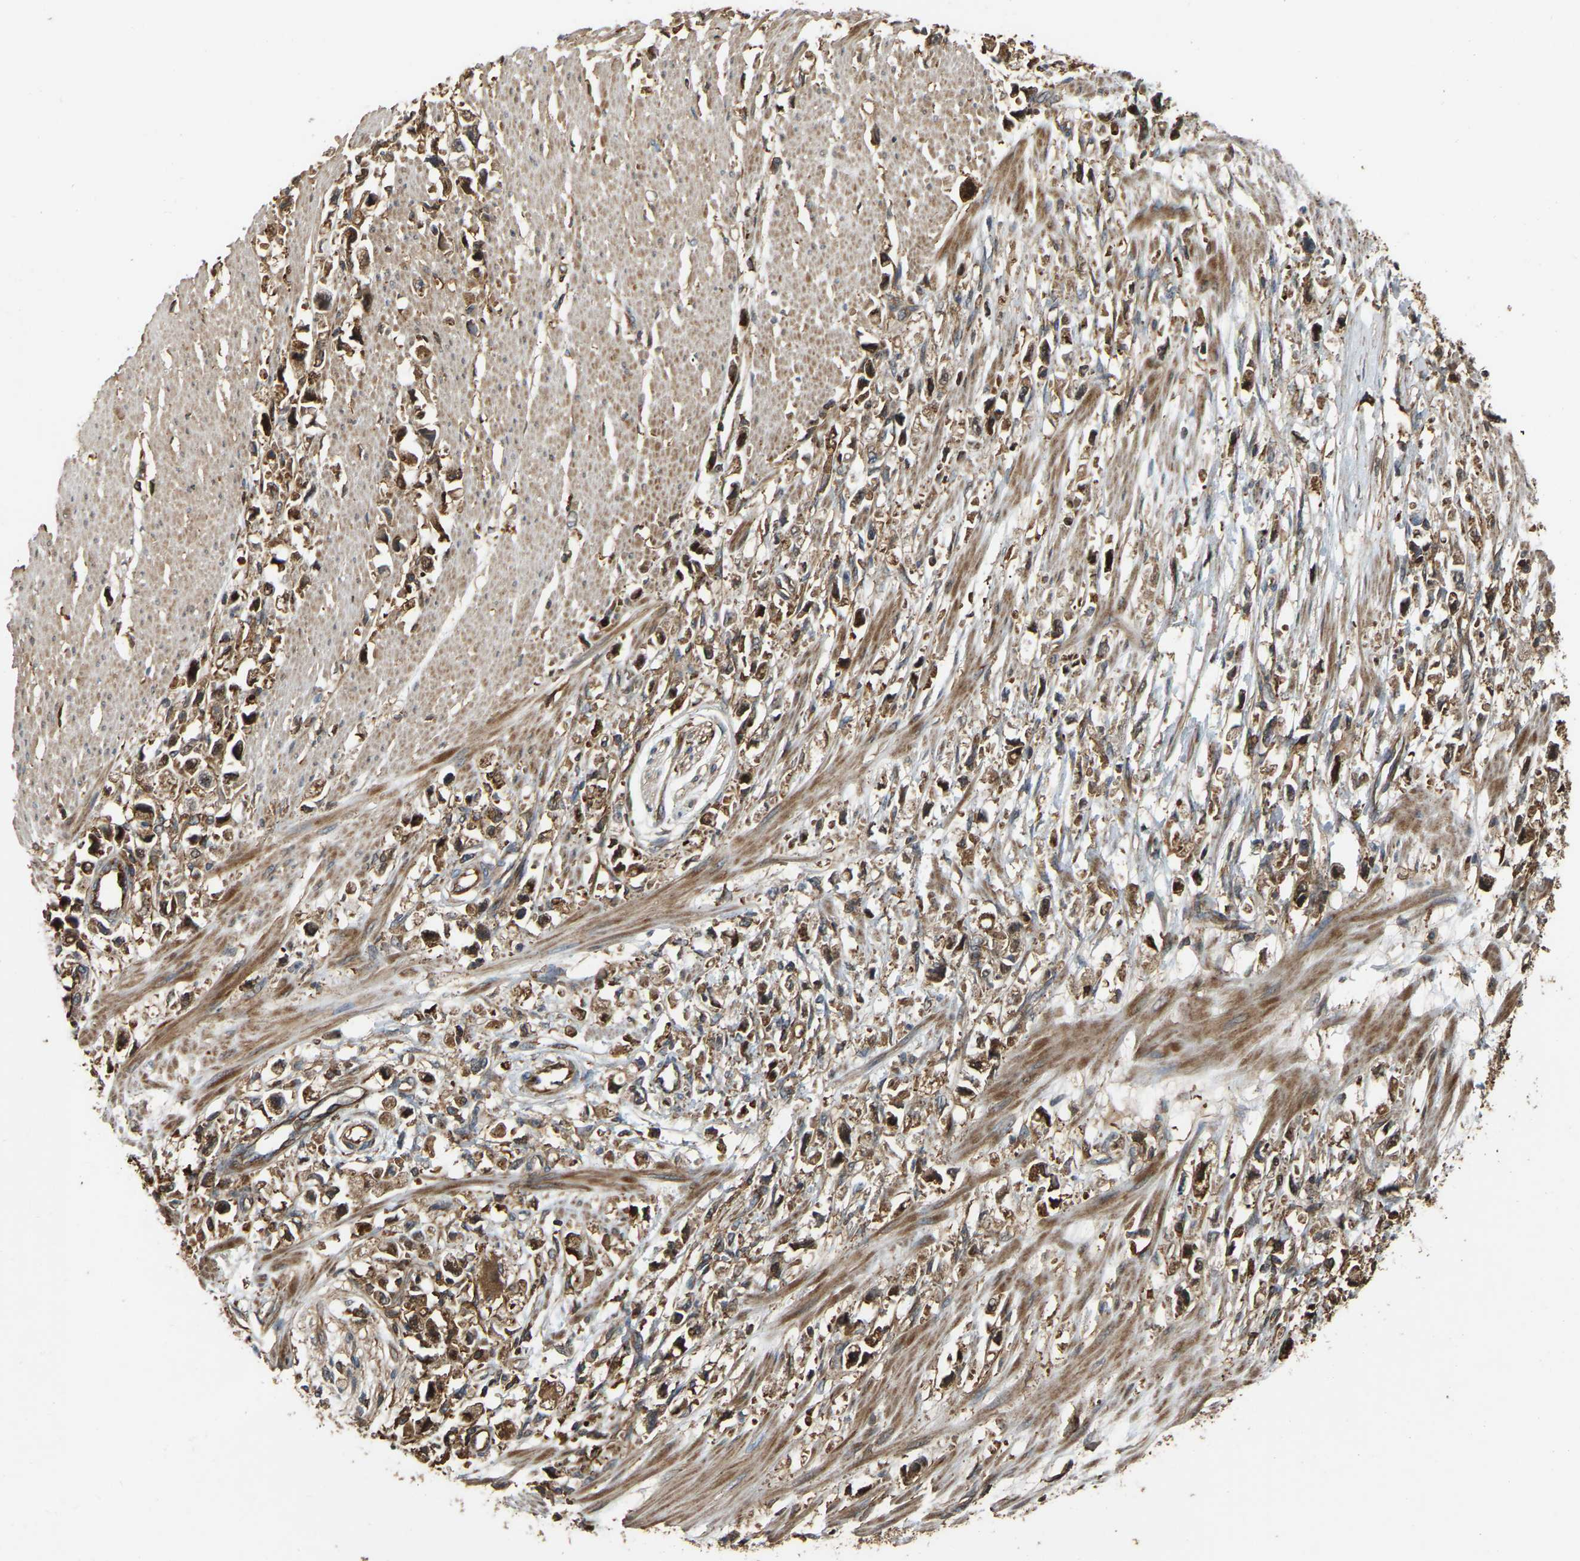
{"staining": {"intensity": "moderate", "quantity": ">75%", "location": "cytoplasmic/membranous"}, "tissue": "stomach cancer", "cell_type": "Tumor cells", "image_type": "cancer", "snomed": [{"axis": "morphology", "description": "Adenocarcinoma, NOS"}, {"axis": "topography", "description": "Stomach"}], "caption": "Stomach cancer (adenocarcinoma) stained with DAB IHC shows medium levels of moderate cytoplasmic/membranous positivity in approximately >75% of tumor cells.", "gene": "SAMD9L", "patient": {"sex": "female", "age": 59}}